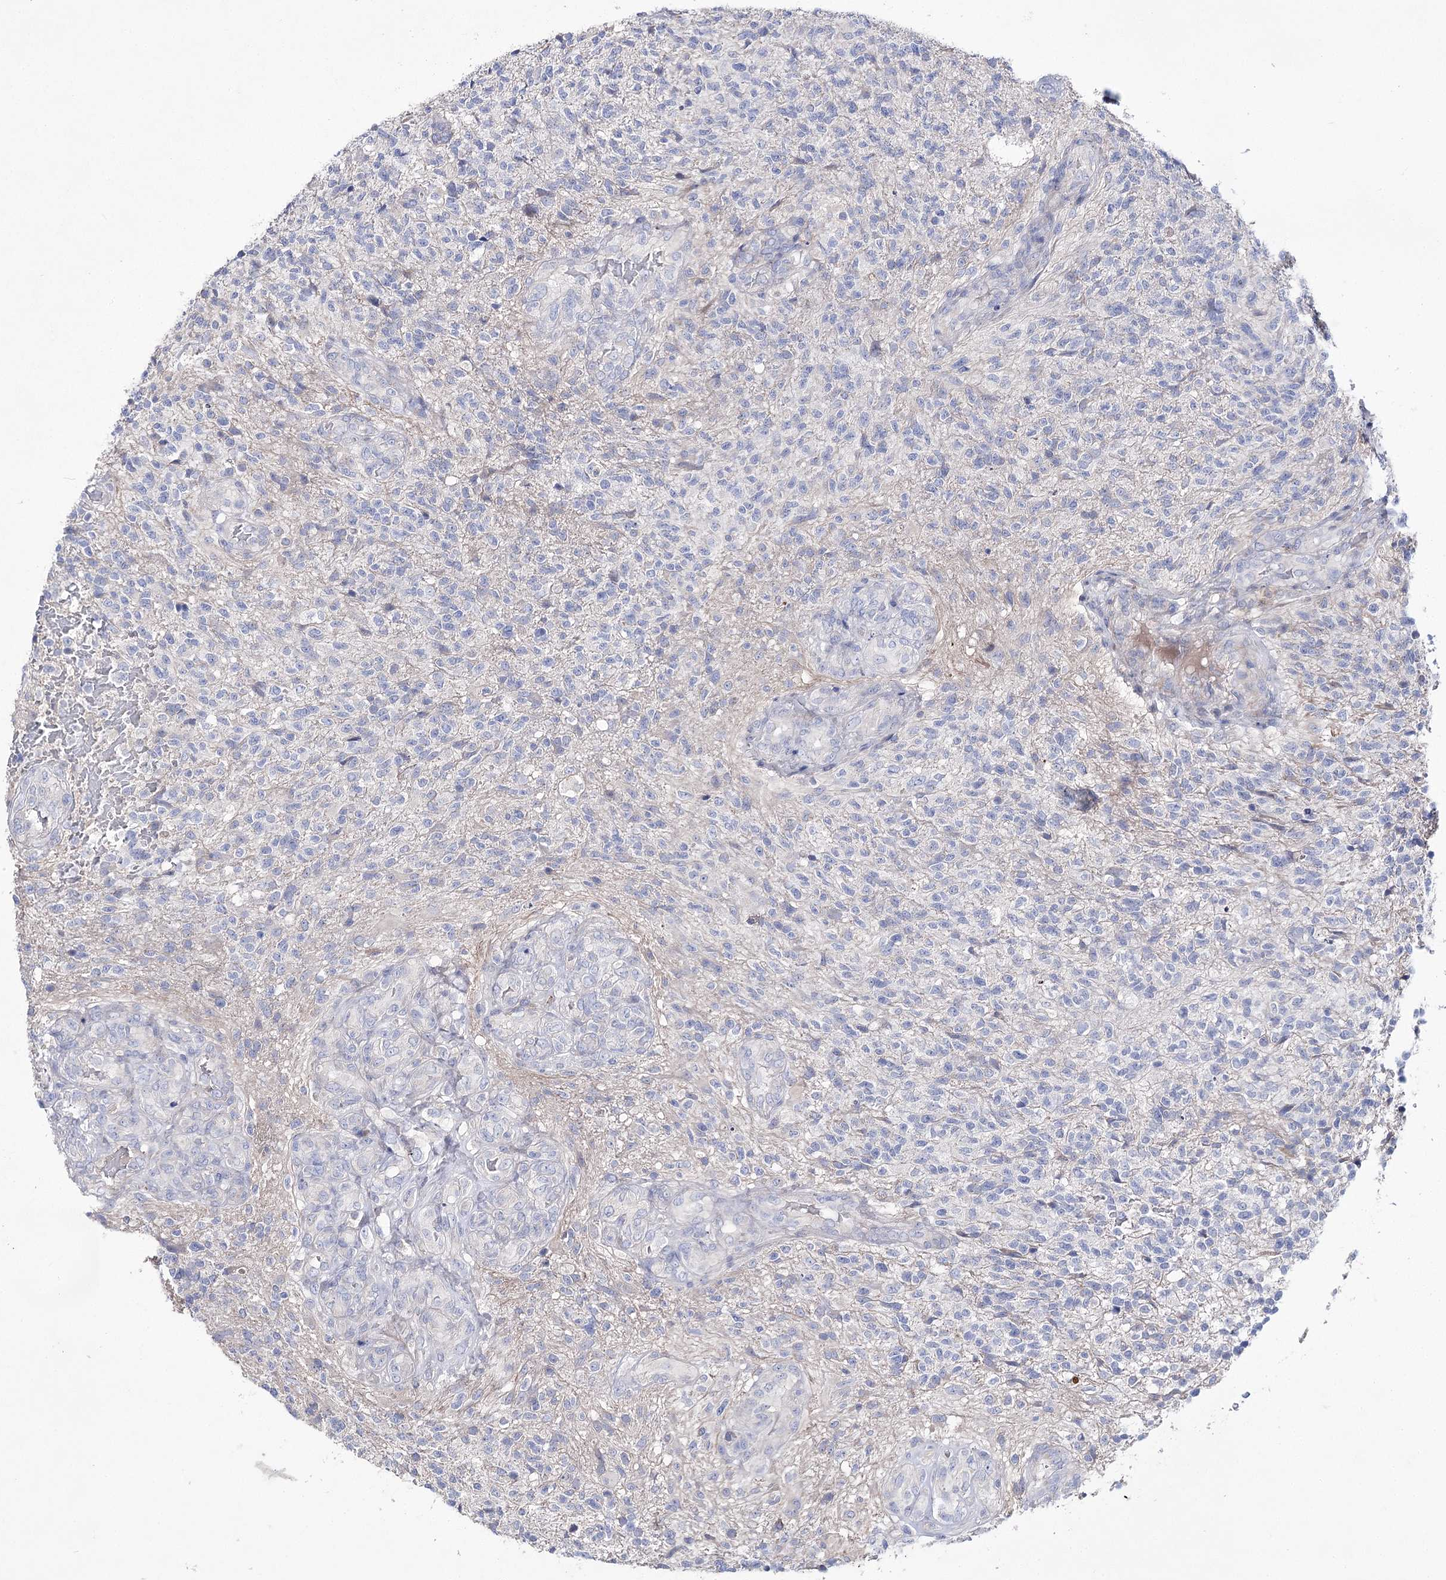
{"staining": {"intensity": "negative", "quantity": "none", "location": "none"}, "tissue": "glioma", "cell_type": "Tumor cells", "image_type": "cancer", "snomed": [{"axis": "morphology", "description": "Glioma, malignant, High grade"}, {"axis": "topography", "description": "Brain"}], "caption": "Tumor cells show no significant protein positivity in glioma.", "gene": "NRAP", "patient": {"sex": "male", "age": 56}}